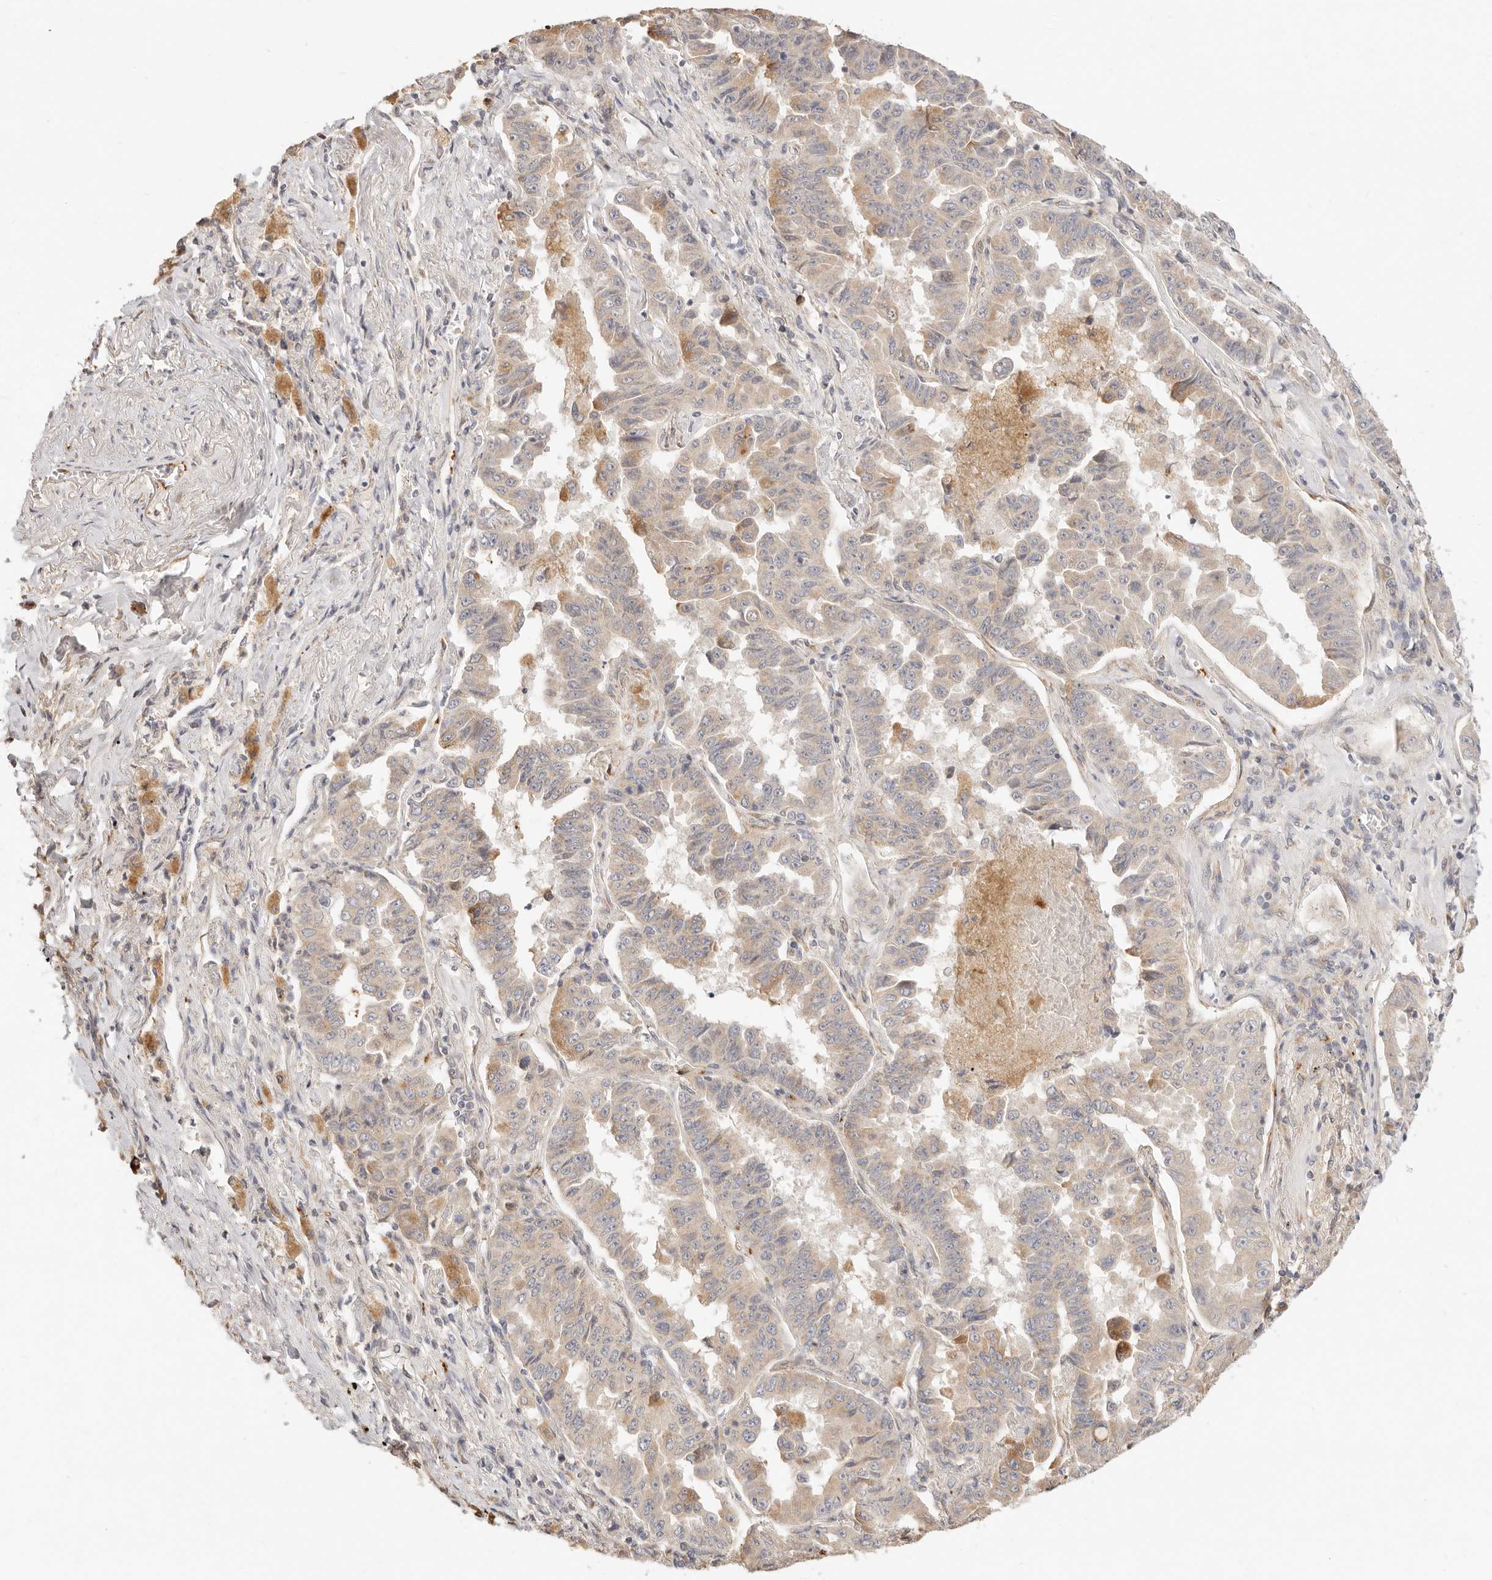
{"staining": {"intensity": "moderate", "quantity": "<25%", "location": "cytoplasmic/membranous"}, "tissue": "lung cancer", "cell_type": "Tumor cells", "image_type": "cancer", "snomed": [{"axis": "morphology", "description": "Adenocarcinoma, NOS"}, {"axis": "topography", "description": "Lung"}], "caption": "Brown immunohistochemical staining in human lung adenocarcinoma exhibits moderate cytoplasmic/membranous expression in about <25% of tumor cells.", "gene": "UBXN10", "patient": {"sex": "female", "age": 51}}